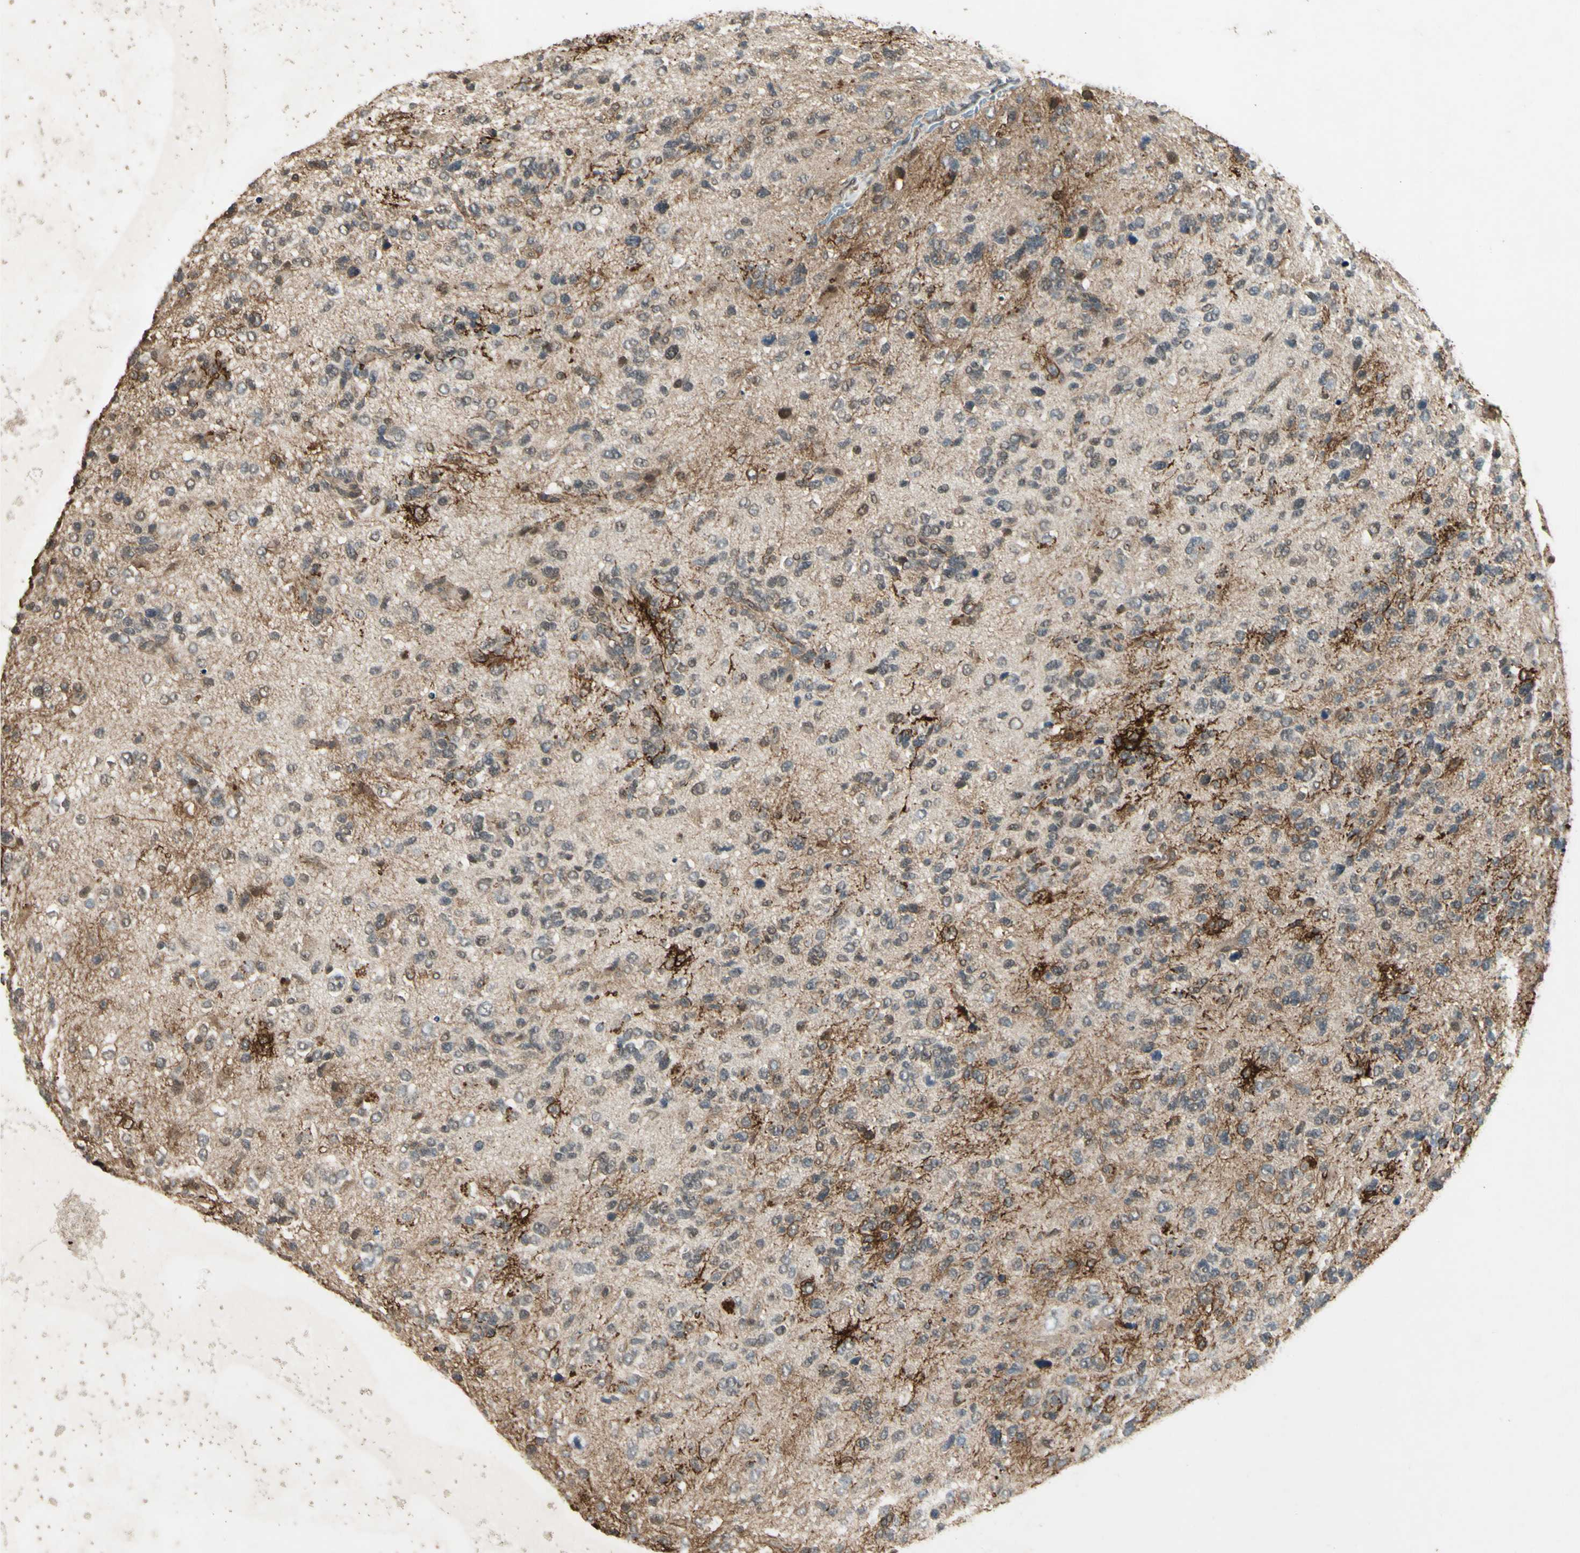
{"staining": {"intensity": "weak", "quantity": "25%-75%", "location": "cytoplasmic/membranous"}, "tissue": "glioma", "cell_type": "Tumor cells", "image_type": "cancer", "snomed": [{"axis": "morphology", "description": "Glioma, malignant, High grade"}, {"axis": "topography", "description": "Brain"}], "caption": "Immunohistochemistry (IHC) of high-grade glioma (malignant) shows low levels of weak cytoplasmic/membranous positivity in about 25%-75% of tumor cells.", "gene": "PSMD5", "patient": {"sex": "female", "age": 58}}